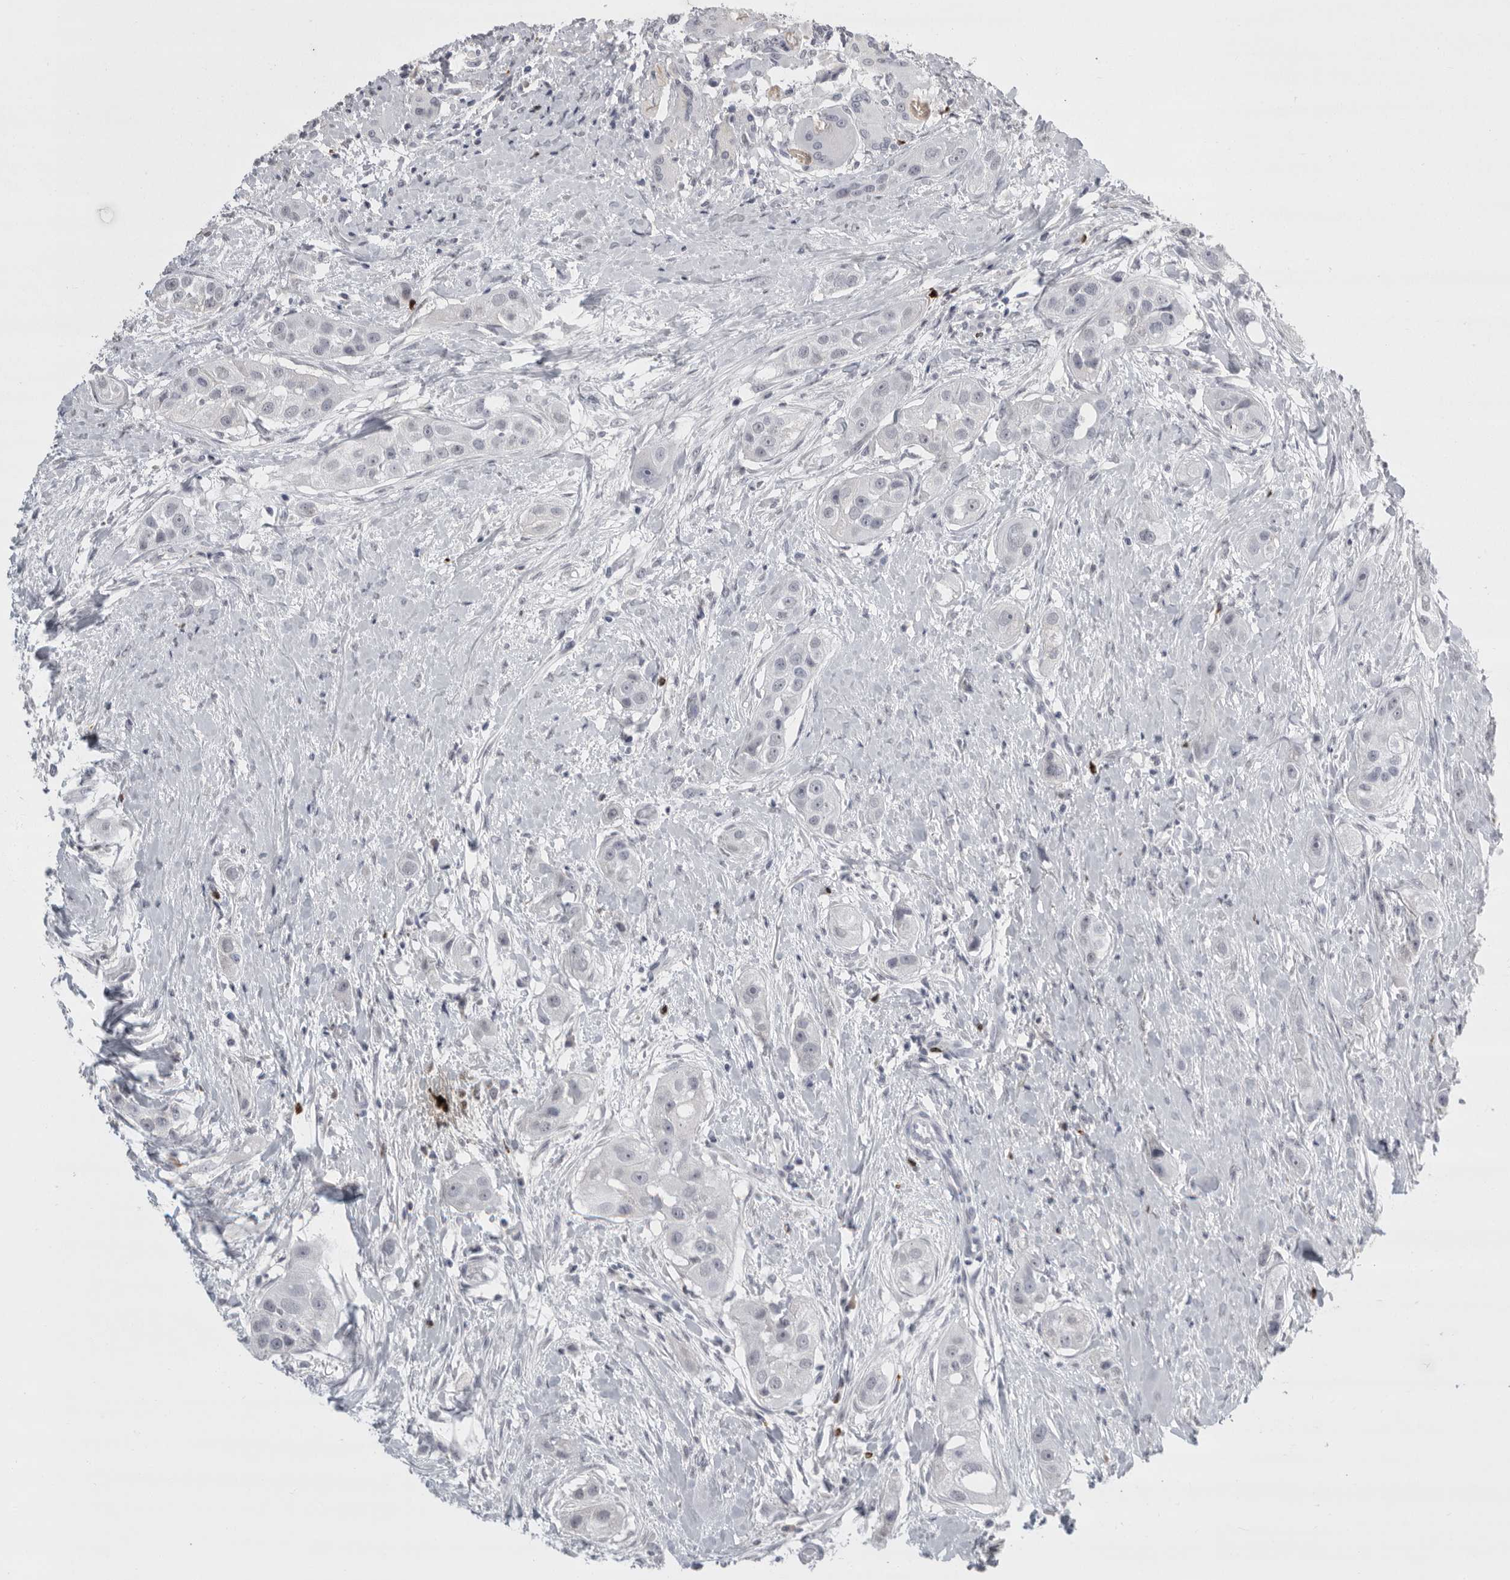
{"staining": {"intensity": "negative", "quantity": "none", "location": "none"}, "tissue": "head and neck cancer", "cell_type": "Tumor cells", "image_type": "cancer", "snomed": [{"axis": "morphology", "description": "Normal tissue, NOS"}, {"axis": "morphology", "description": "Squamous cell carcinoma, NOS"}, {"axis": "topography", "description": "Skeletal muscle"}, {"axis": "topography", "description": "Head-Neck"}], "caption": "Squamous cell carcinoma (head and neck) was stained to show a protein in brown. There is no significant expression in tumor cells.", "gene": "GNLY", "patient": {"sex": "male", "age": 51}}